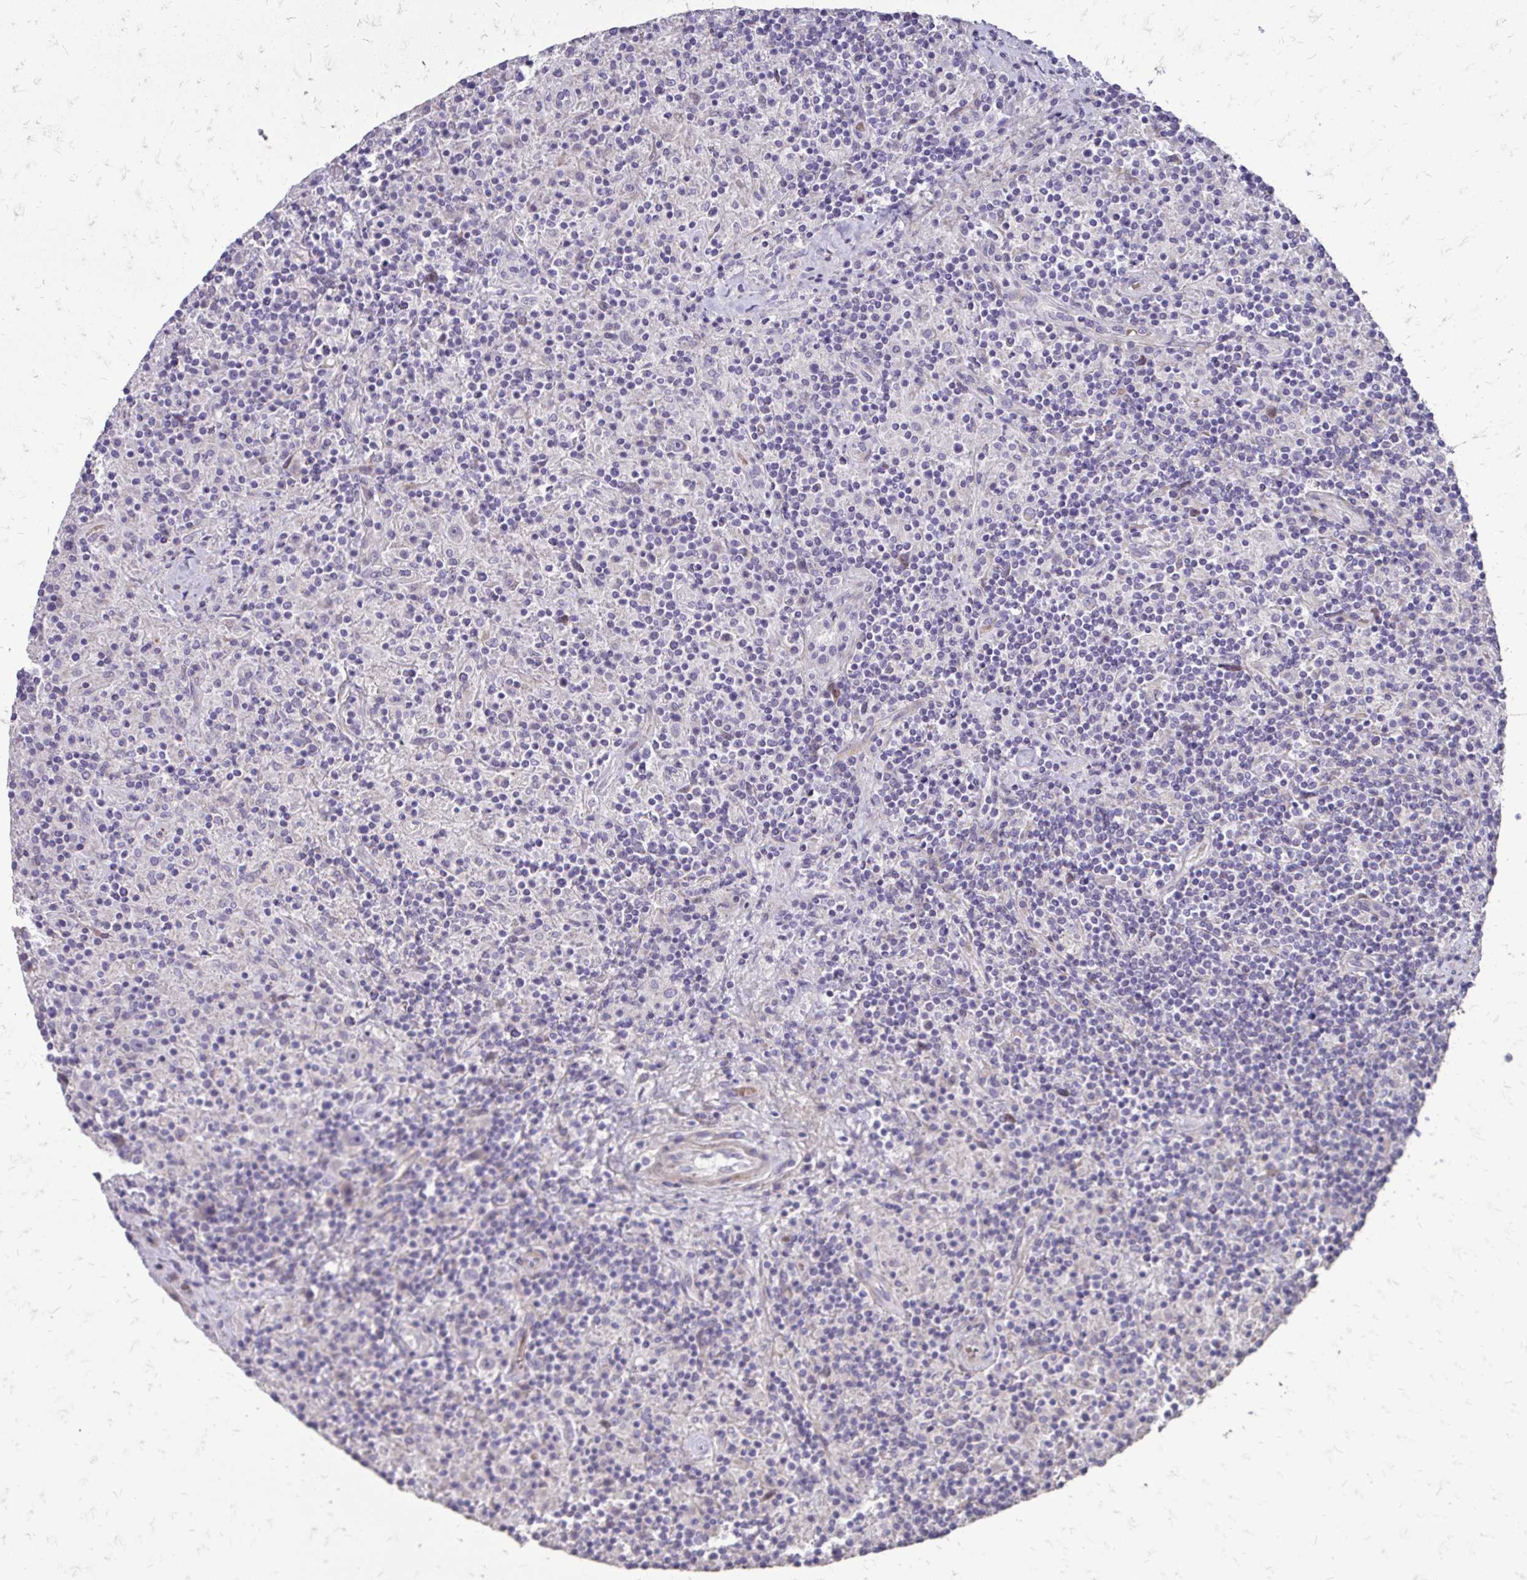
{"staining": {"intensity": "negative", "quantity": "none", "location": "none"}, "tissue": "lymphoma", "cell_type": "Tumor cells", "image_type": "cancer", "snomed": [{"axis": "morphology", "description": "Hodgkin's disease, NOS"}, {"axis": "topography", "description": "Lymph node"}], "caption": "Hodgkin's disease was stained to show a protein in brown. There is no significant staining in tumor cells.", "gene": "MYORG", "patient": {"sex": "male", "age": 70}}